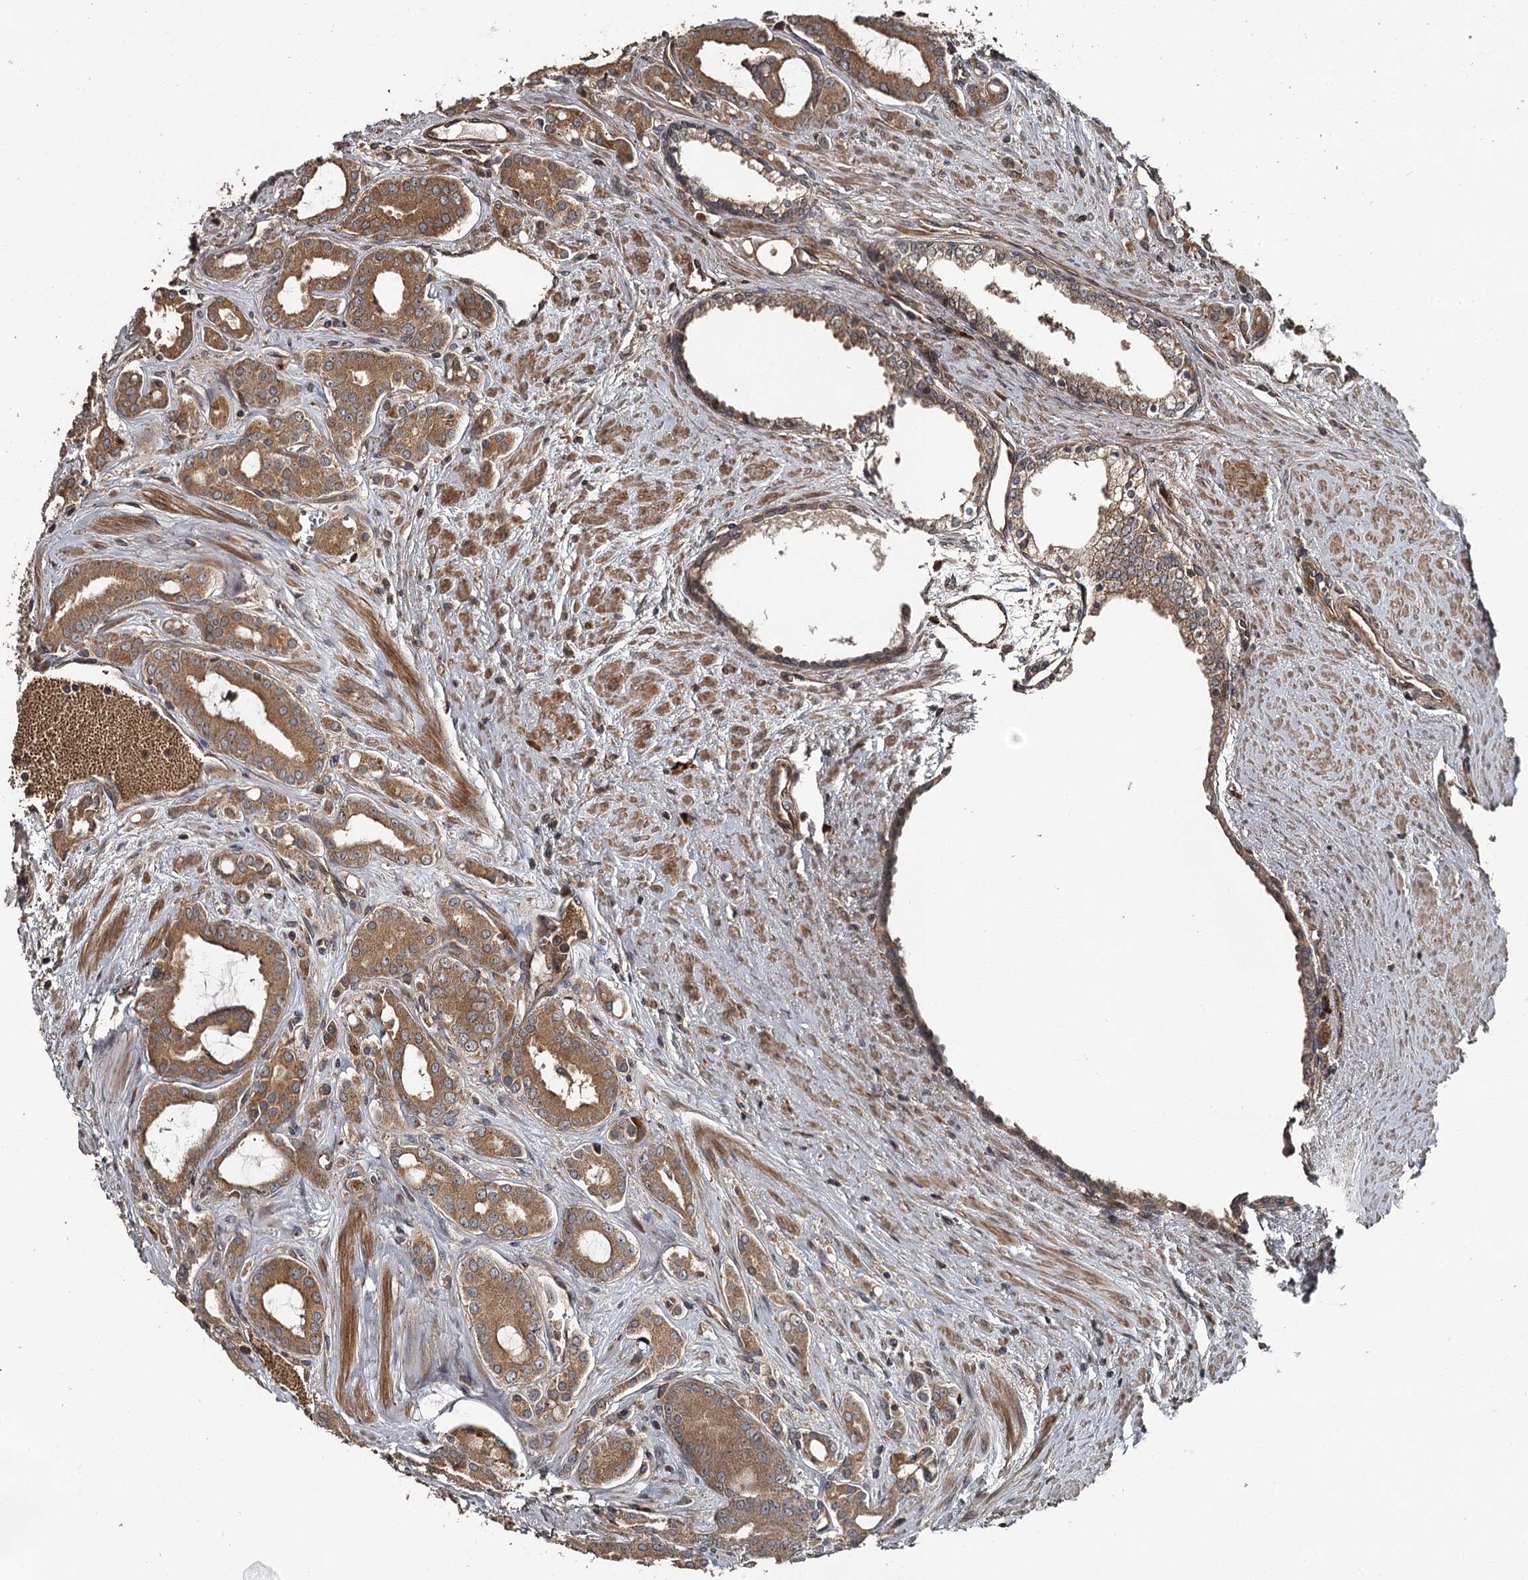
{"staining": {"intensity": "moderate", "quantity": ">75%", "location": "cytoplasmic/membranous"}, "tissue": "prostate cancer", "cell_type": "Tumor cells", "image_type": "cancer", "snomed": [{"axis": "morphology", "description": "Adenocarcinoma, High grade"}, {"axis": "topography", "description": "Prostate"}], "caption": "A medium amount of moderate cytoplasmic/membranous positivity is appreciated in approximately >75% of tumor cells in adenocarcinoma (high-grade) (prostate) tissue. (Stains: DAB (3,3'-diaminobenzidine) in brown, nuclei in blue, Microscopy: brightfield microscopy at high magnification).", "gene": "RAB21", "patient": {"sex": "male", "age": 72}}